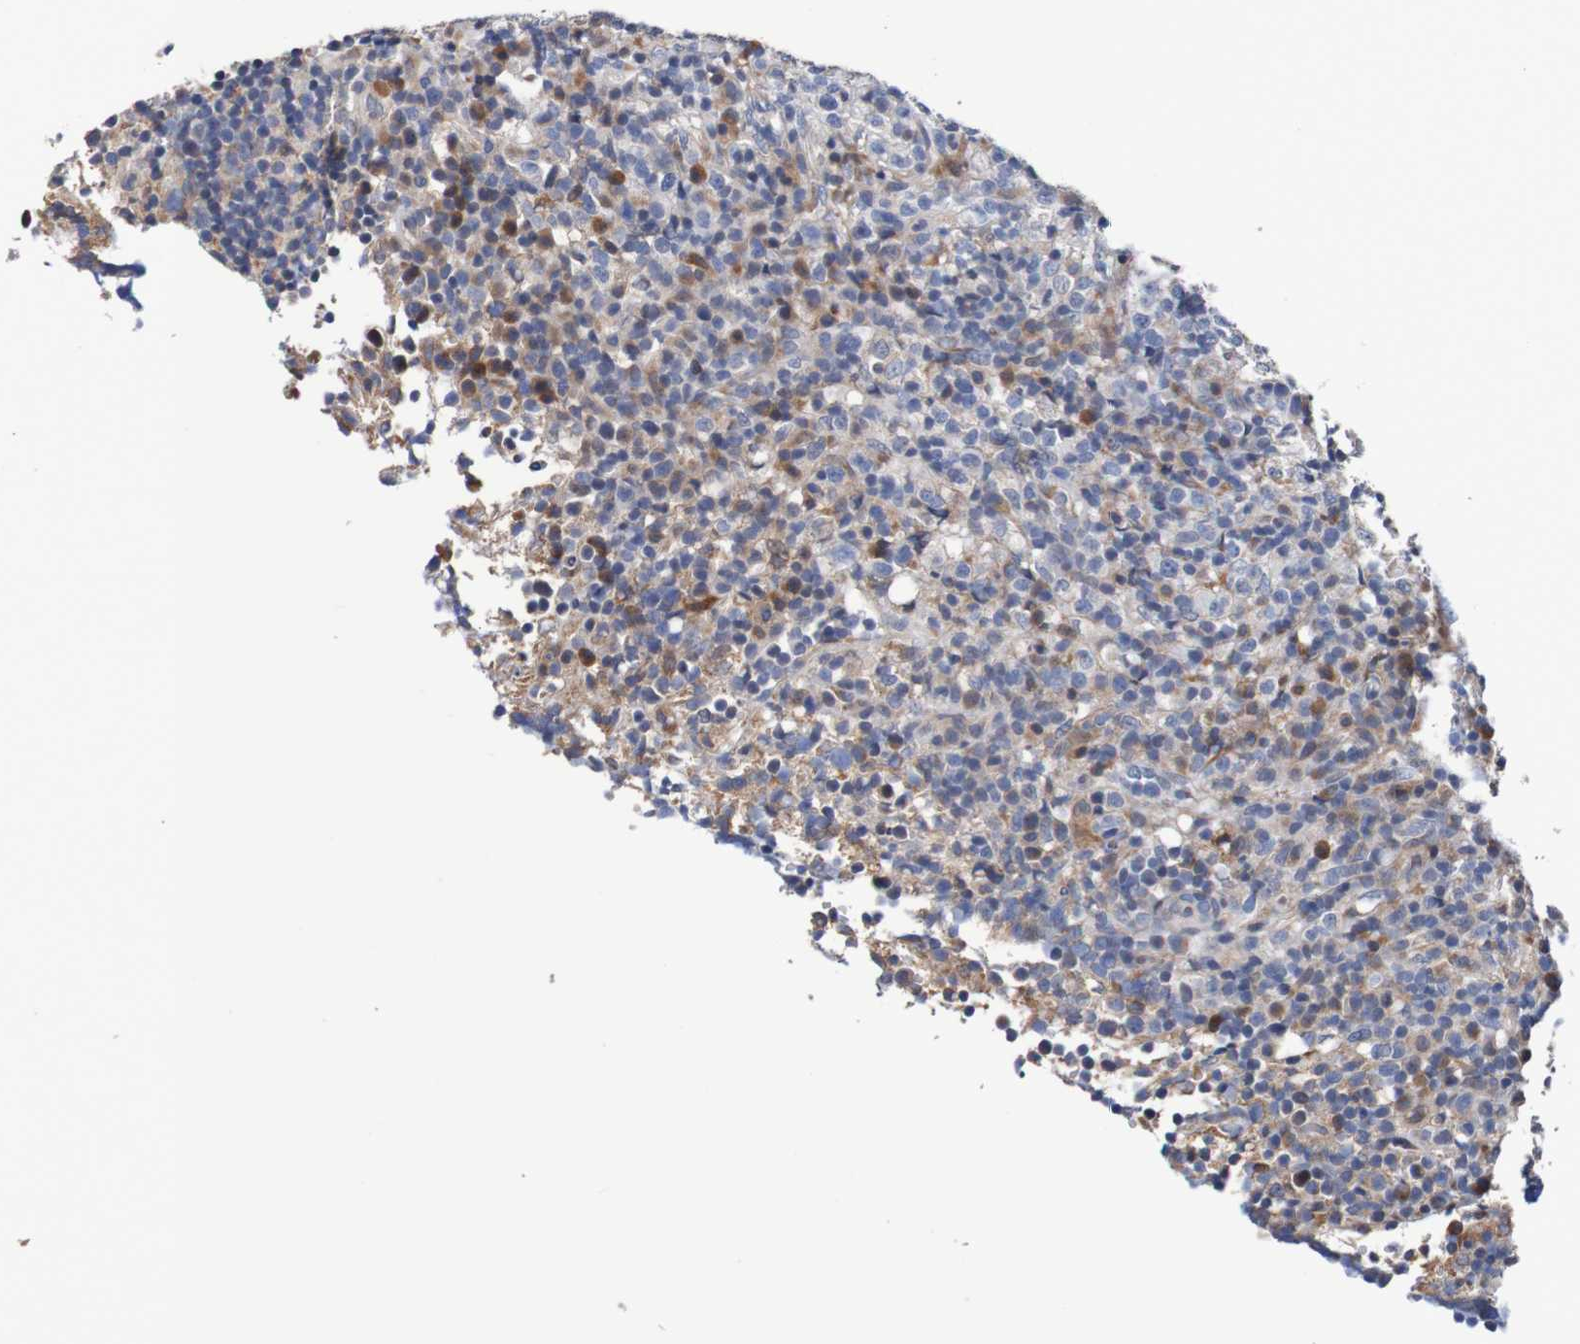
{"staining": {"intensity": "moderate", "quantity": "25%-75%", "location": "cytoplasmic/membranous"}, "tissue": "lymphoma", "cell_type": "Tumor cells", "image_type": "cancer", "snomed": [{"axis": "morphology", "description": "Malignant lymphoma, non-Hodgkin's type, High grade"}, {"axis": "topography", "description": "Lymph node"}], "caption": "Protein expression analysis of human high-grade malignant lymphoma, non-Hodgkin's type reveals moderate cytoplasmic/membranous staining in approximately 25%-75% of tumor cells.", "gene": "FIBP", "patient": {"sex": "female", "age": 76}}